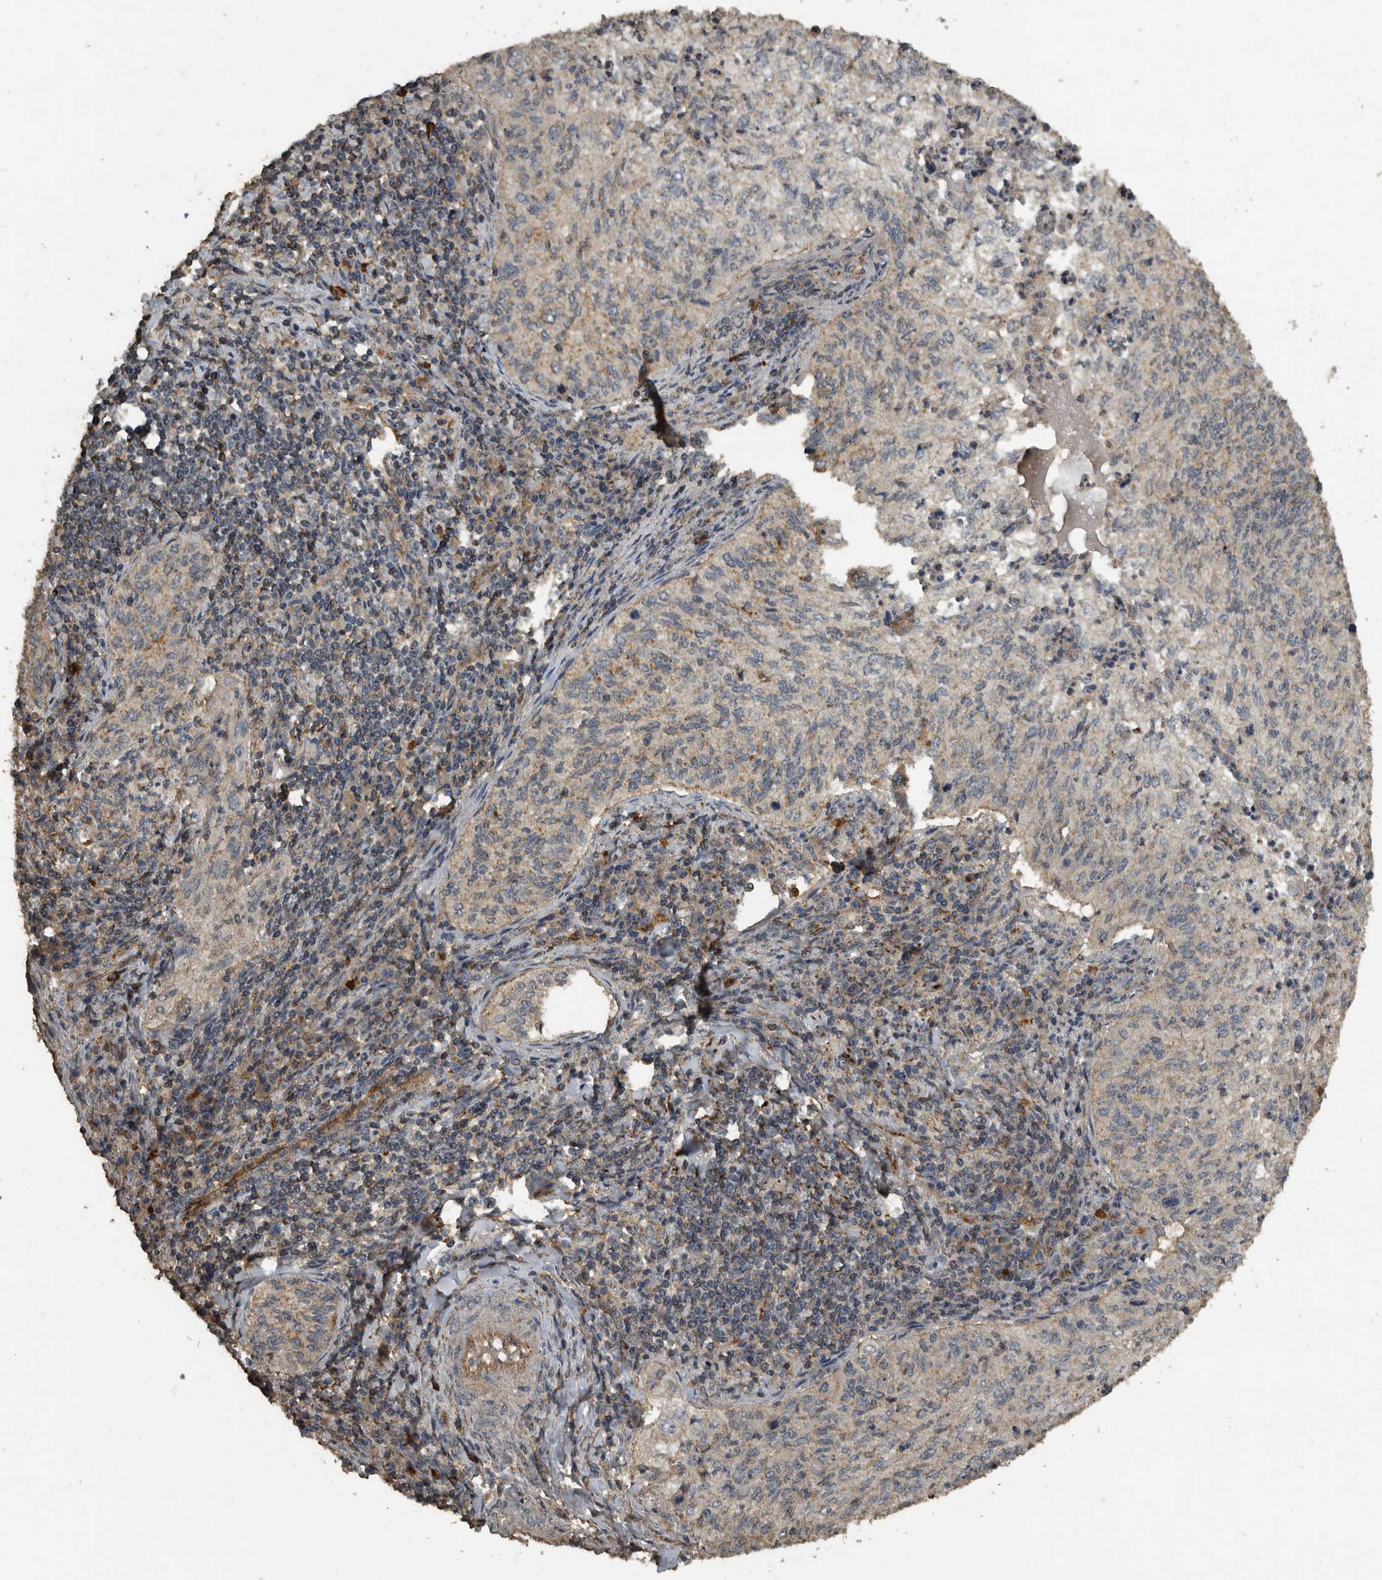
{"staining": {"intensity": "weak", "quantity": "<25%", "location": "cytoplasmic/membranous"}, "tissue": "cervical cancer", "cell_type": "Tumor cells", "image_type": "cancer", "snomed": [{"axis": "morphology", "description": "Squamous cell carcinoma, NOS"}, {"axis": "topography", "description": "Cervix"}], "caption": "Immunohistochemistry (IHC) micrograph of cervical squamous cell carcinoma stained for a protein (brown), which exhibits no expression in tumor cells.", "gene": "IL15RA", "patient": {"sex": "female", "age": 30}}